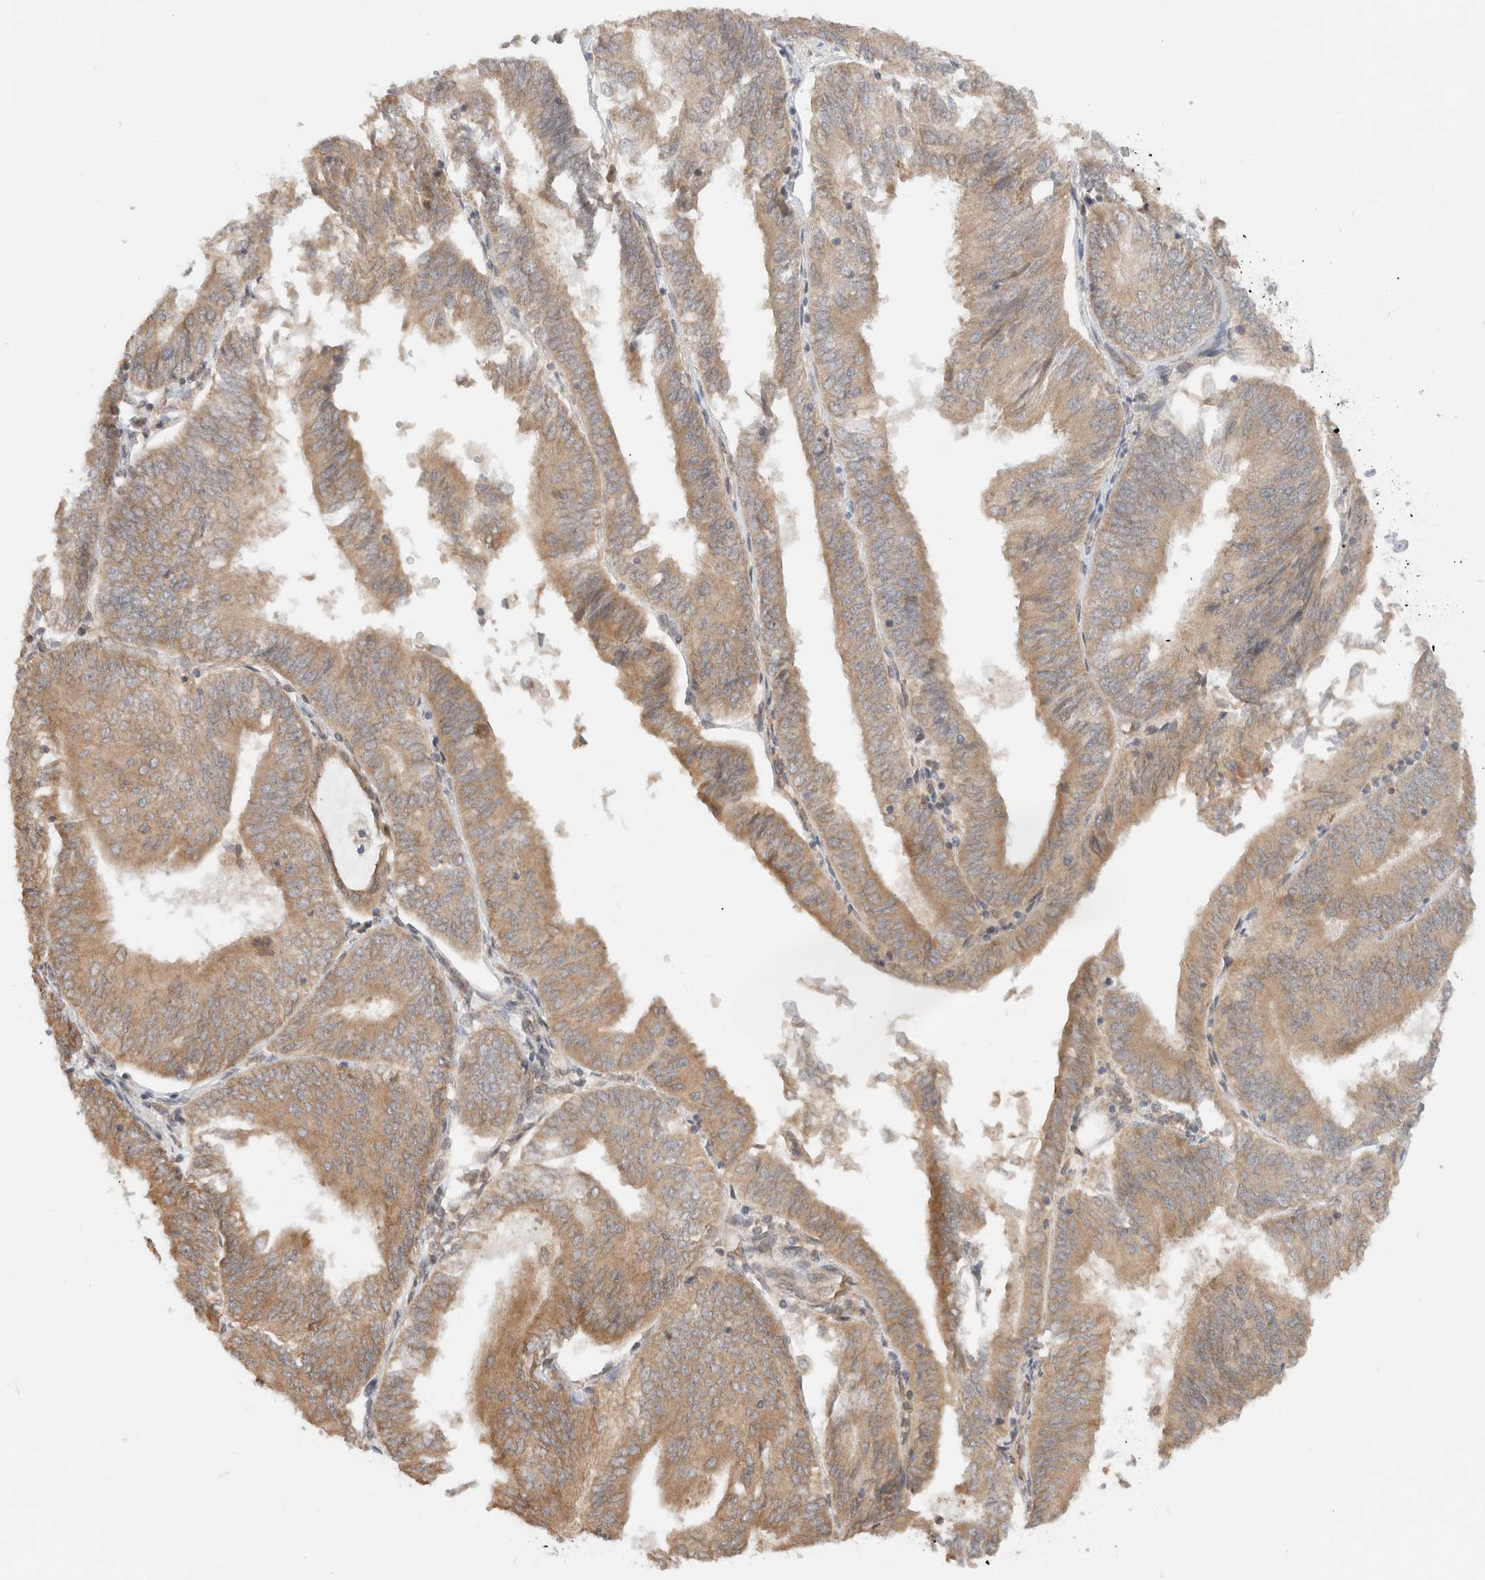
{"staining": {"intensity": "moderate", "quantity": ">75%", "location": "cytoplasmic/membranous"}, "tissue": "endometrial cancer", "cell_type": "Tumor cells", "image_type": "cancer", "snomed": [{"axis": "morphology", "description": "Adenocarcinoma, NOS"}, {"axis": "topography", "description": "Endometrium"}], "caption": "This is a histology image of immunohistochemistry (IHC) staining of endometrial cancer, which shows moderate expression in the cytoplasmic/membranous of tumor cells.", "gene": "ARFGEF2", "patient": {"sex": "female", "age": 58}}